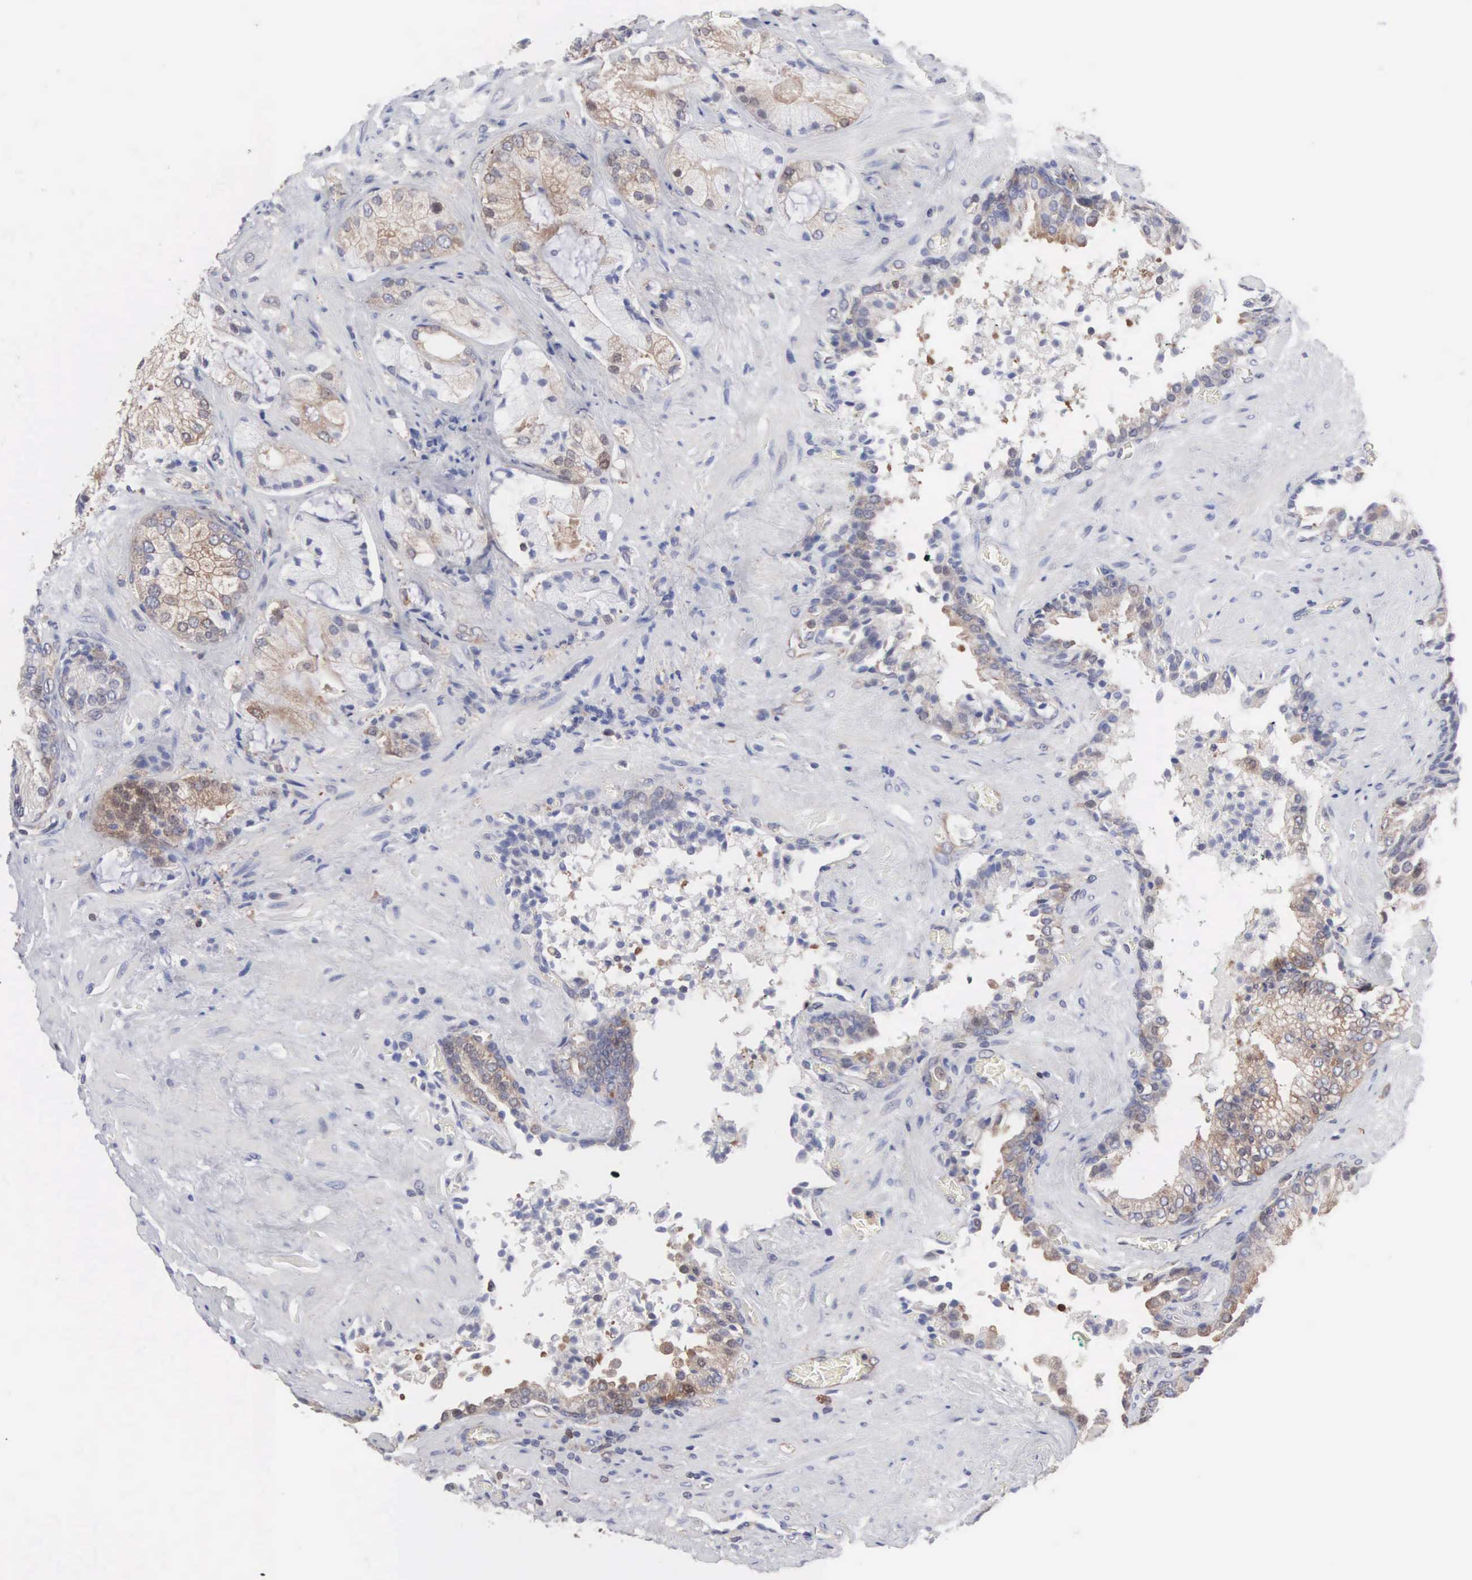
{"staining": {"intensity": "weak", "quantity": "25%-75%", "location": "cytoplasmic/membranous"}, "tissue": "prostate cancer", "cell_type": "Tumor cells", "image_type": "cancer", "snomed": [{"axis": "morphology", "description": "Adenocarcinoma, Medium grade"}, {"axis": "topography", "description": "Prostate"}], "caption": "Medium-grade adenocarcinoma (prostate) stained with DAB (3,3'-diaminobenzidine) immunohistochemistry demonstrates low levels of weak cytoplasmic/membranous staining in about 25%-75% of tumor cells.", "gene": "MTHFD1", "patient": {"sex": "male", "age": 70}}